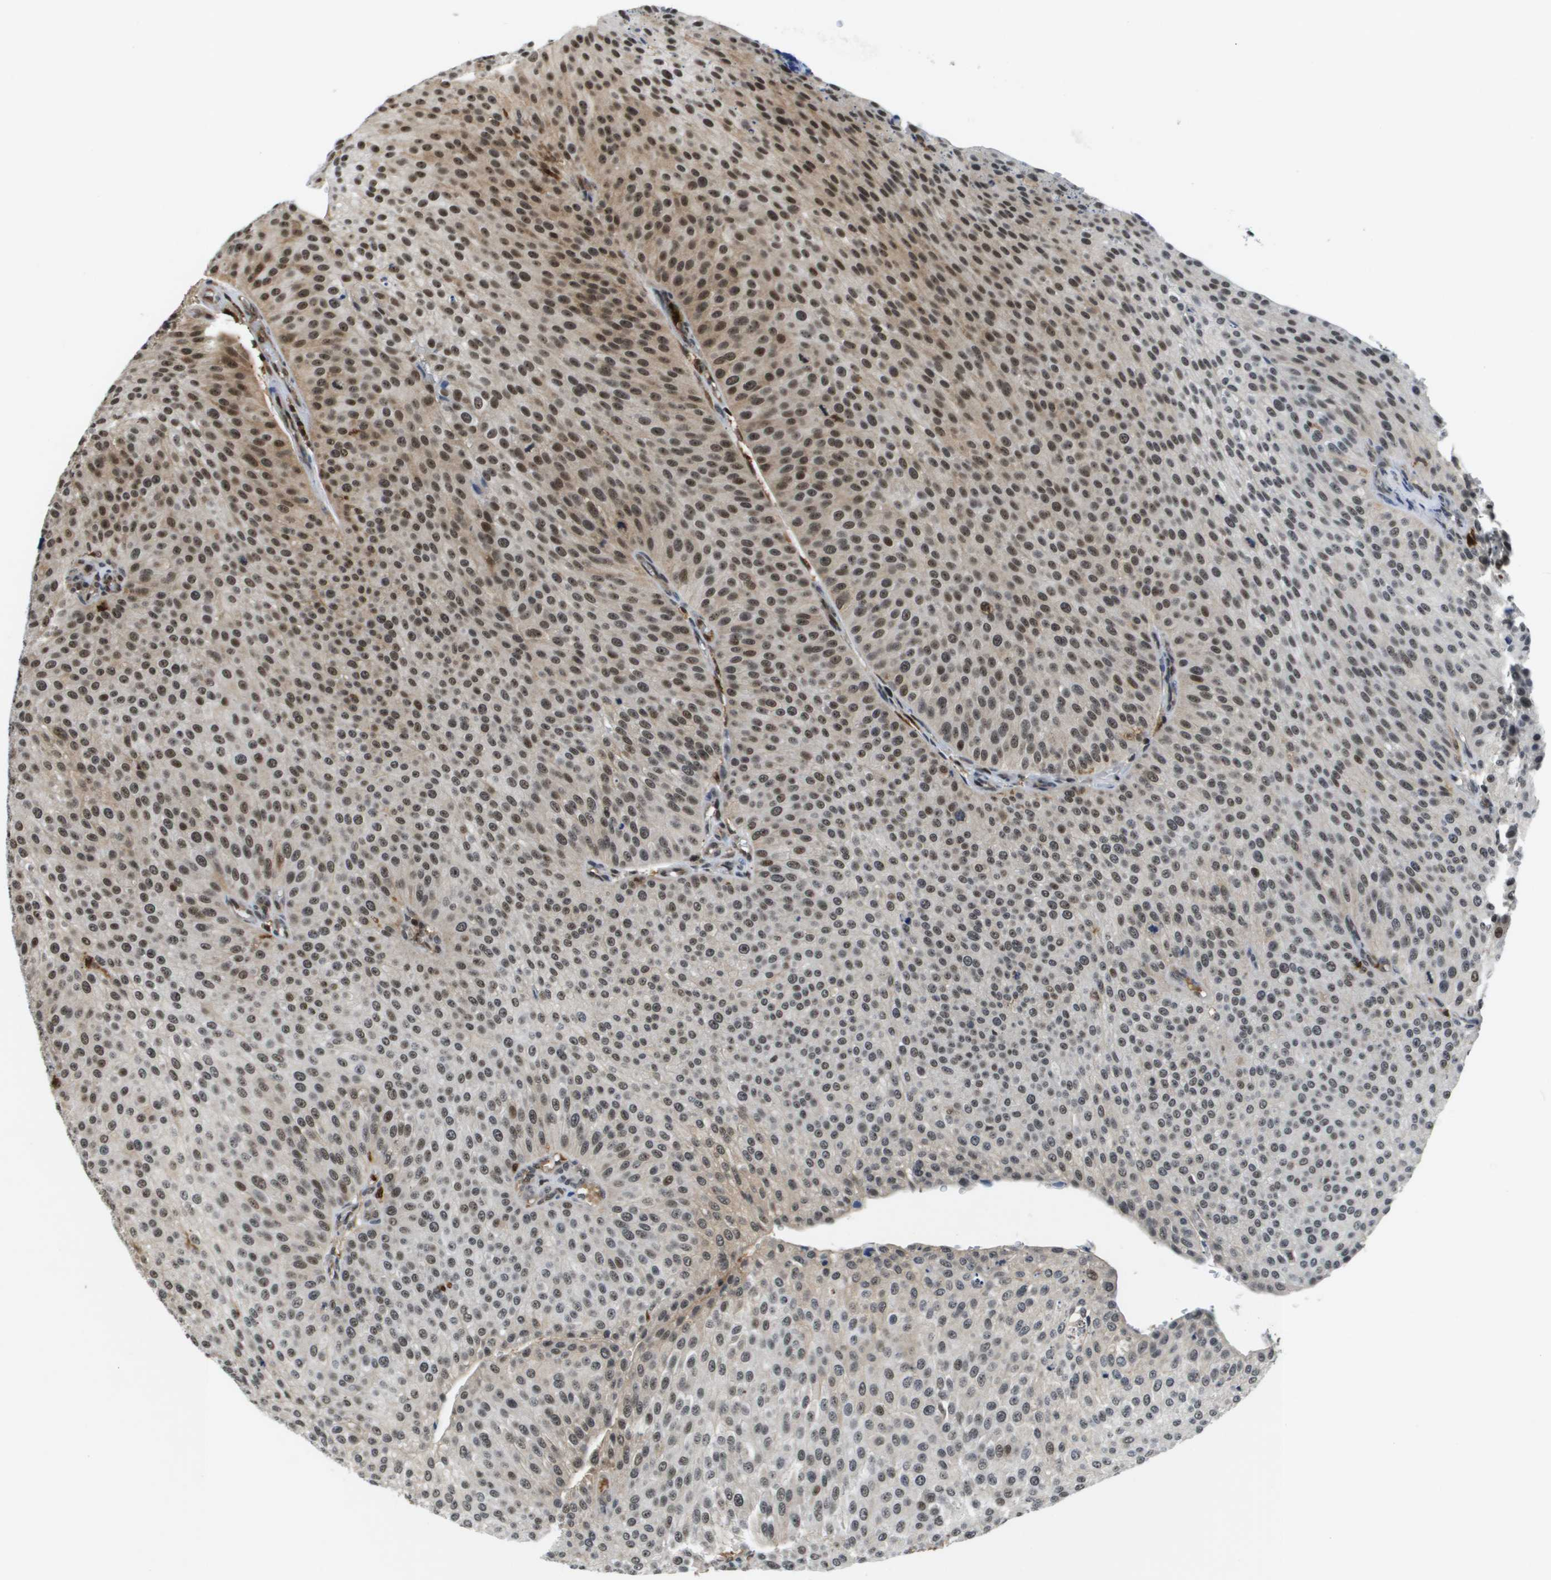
{"staining": {"intensity": "strong", "quantity": ">75%", "location": "nuclear"}, "tissue": "urothelial cancer", "cell_type": "Tumor cells", "image_type": "cancer", "snomed": [{"axis": "morphology", "description": "Urothelial carcinoma, Low grade"}, {"axis": "topography", "description": "Smooth muscle"}, {"axis": "topography", "description": "Urinary bladder"}], "caption": "Protein positivity by immunohistochemistry (IHC) exhibits strong nuclear expression in about >75% of tumor cells in urothelial cancer.", "gene": "EP400", "patient": {"sex": "male", "age": 60}}